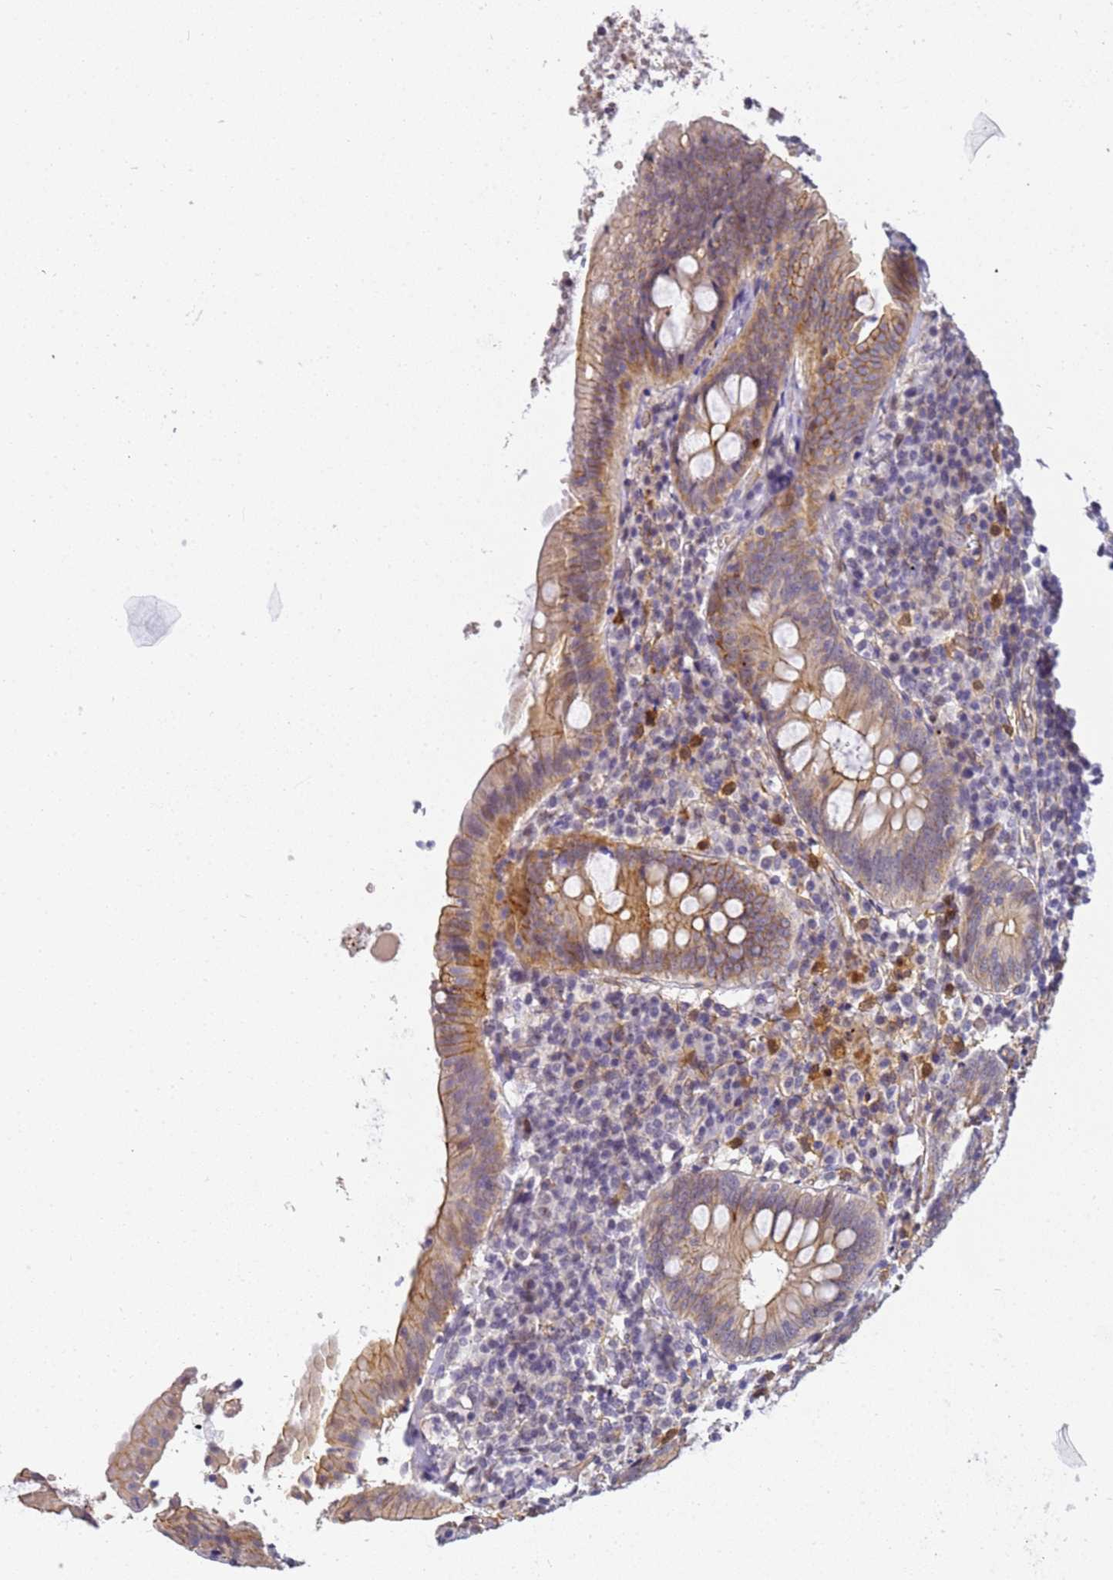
{"staining": {"intensity": "moderate", "quantity": "<25%", "location": "cytoplasmic/membranous"}, "tissue": "appendix", "cell_type": "Glandular cells", "image_type": "normal", "snomed": [{"axis": "morphology", "description": "Normal tissue, NOS"}, {"axis": "topography", "description": "Appendix"}], "caption": "The photomicrograph exhibits a brown stain indicating the presence of a protein in the cytoplasmic/membranous of glandular cells in appendix.", "gene": "GON4L", "patient": {"sex": "female", "age": 54}}